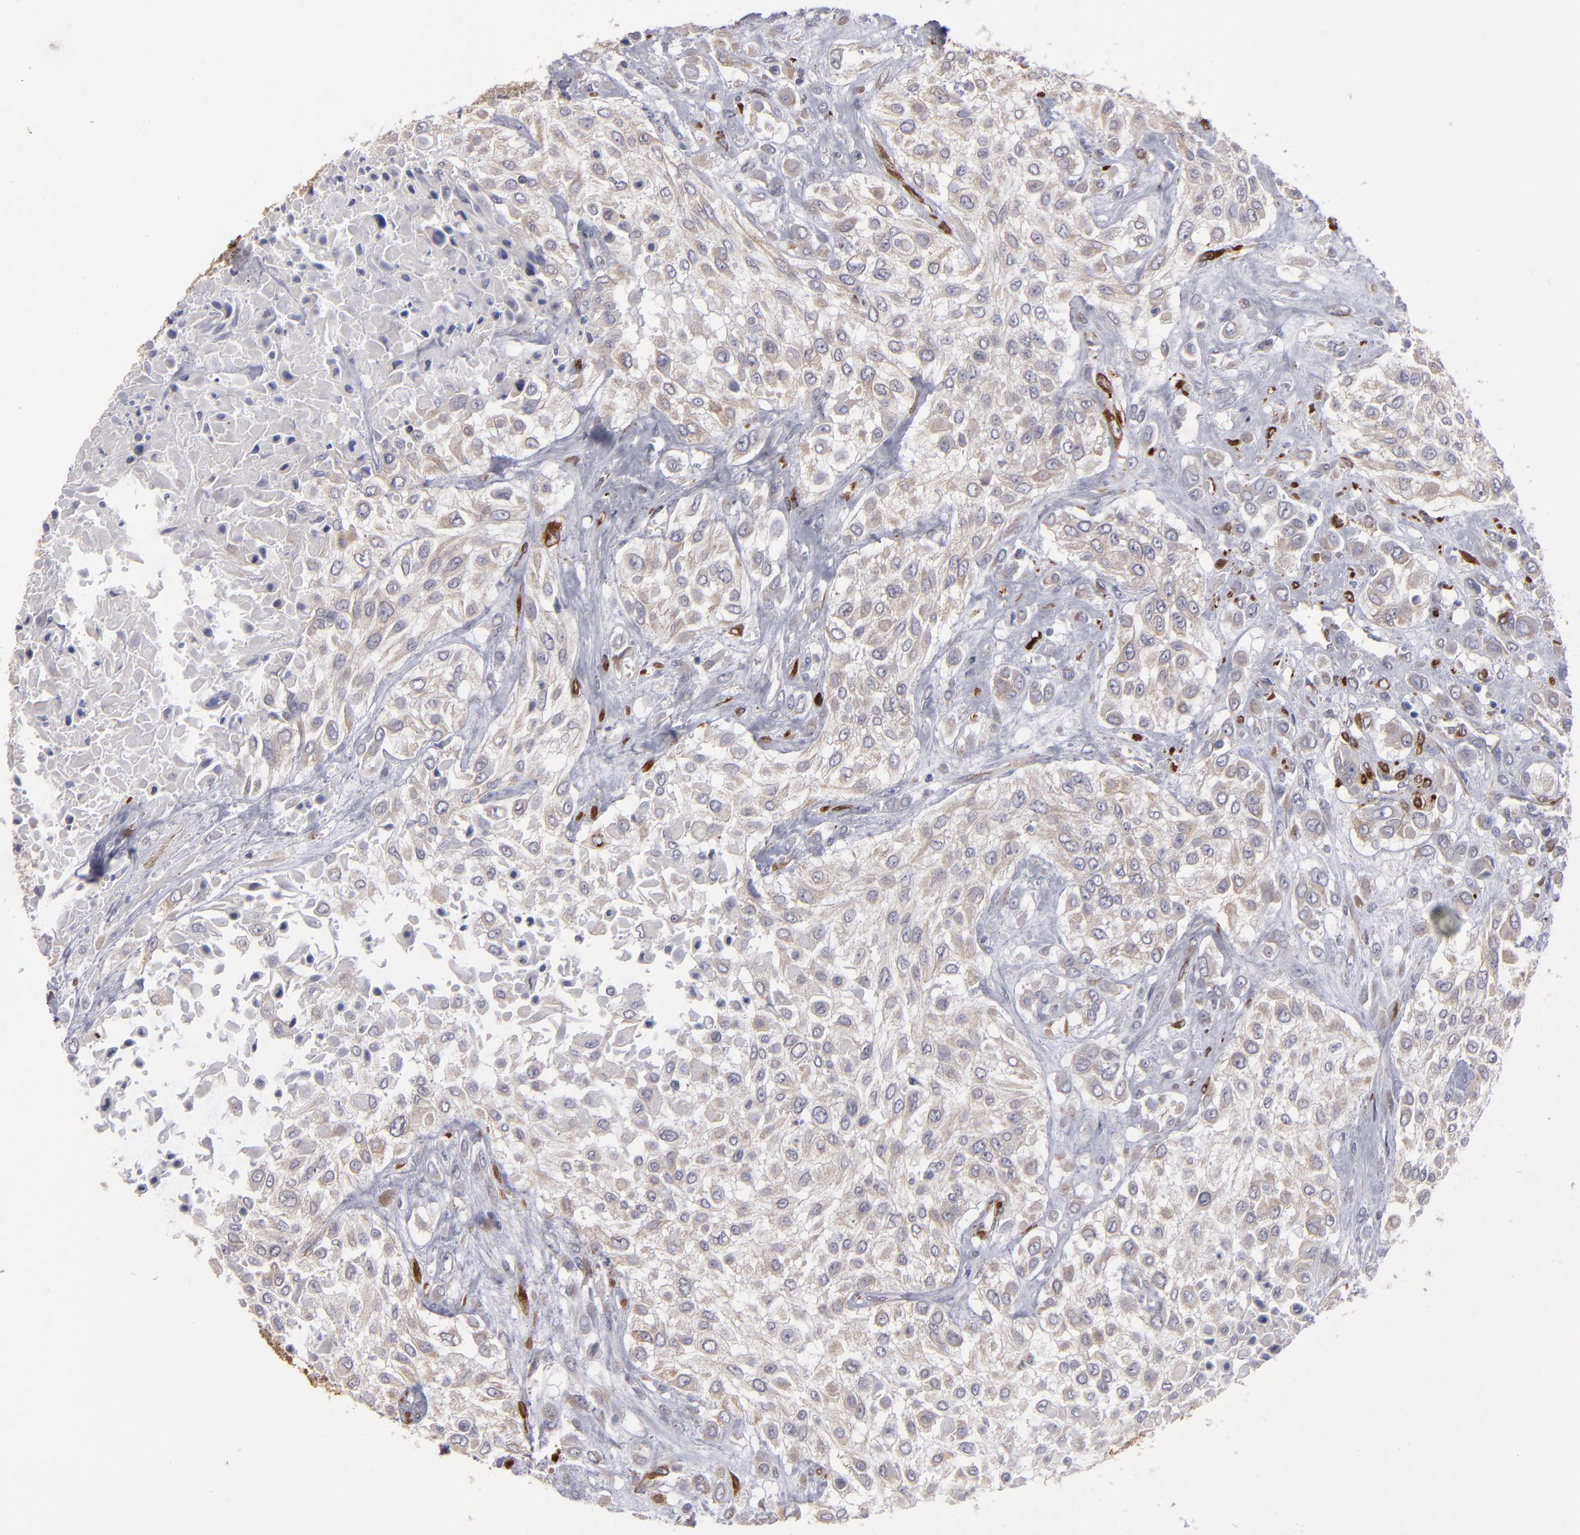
{"staining": {"intensity": "weak", "quantity": ">75%", "location": "cytoplasmic/membranous"}, "tissue": "urothelial cancer", "cell_type": "Tumor cells", "image_type": "cancer", "snomed": [{"axis": "morphology", "description": "Urothelial carcinoma, High grade"}, {"axis": "topography", "description": "Urinary bladder"}], "caption": "Immunohistochemical staining of urothelial carcinoma (high-grade) demonstrates low levels of weak cytoplasmic/membranous protein expression in about >75% of tumor cells.", "gene": "SLMAP", "patient": {"sex": "male", "age": 57}}